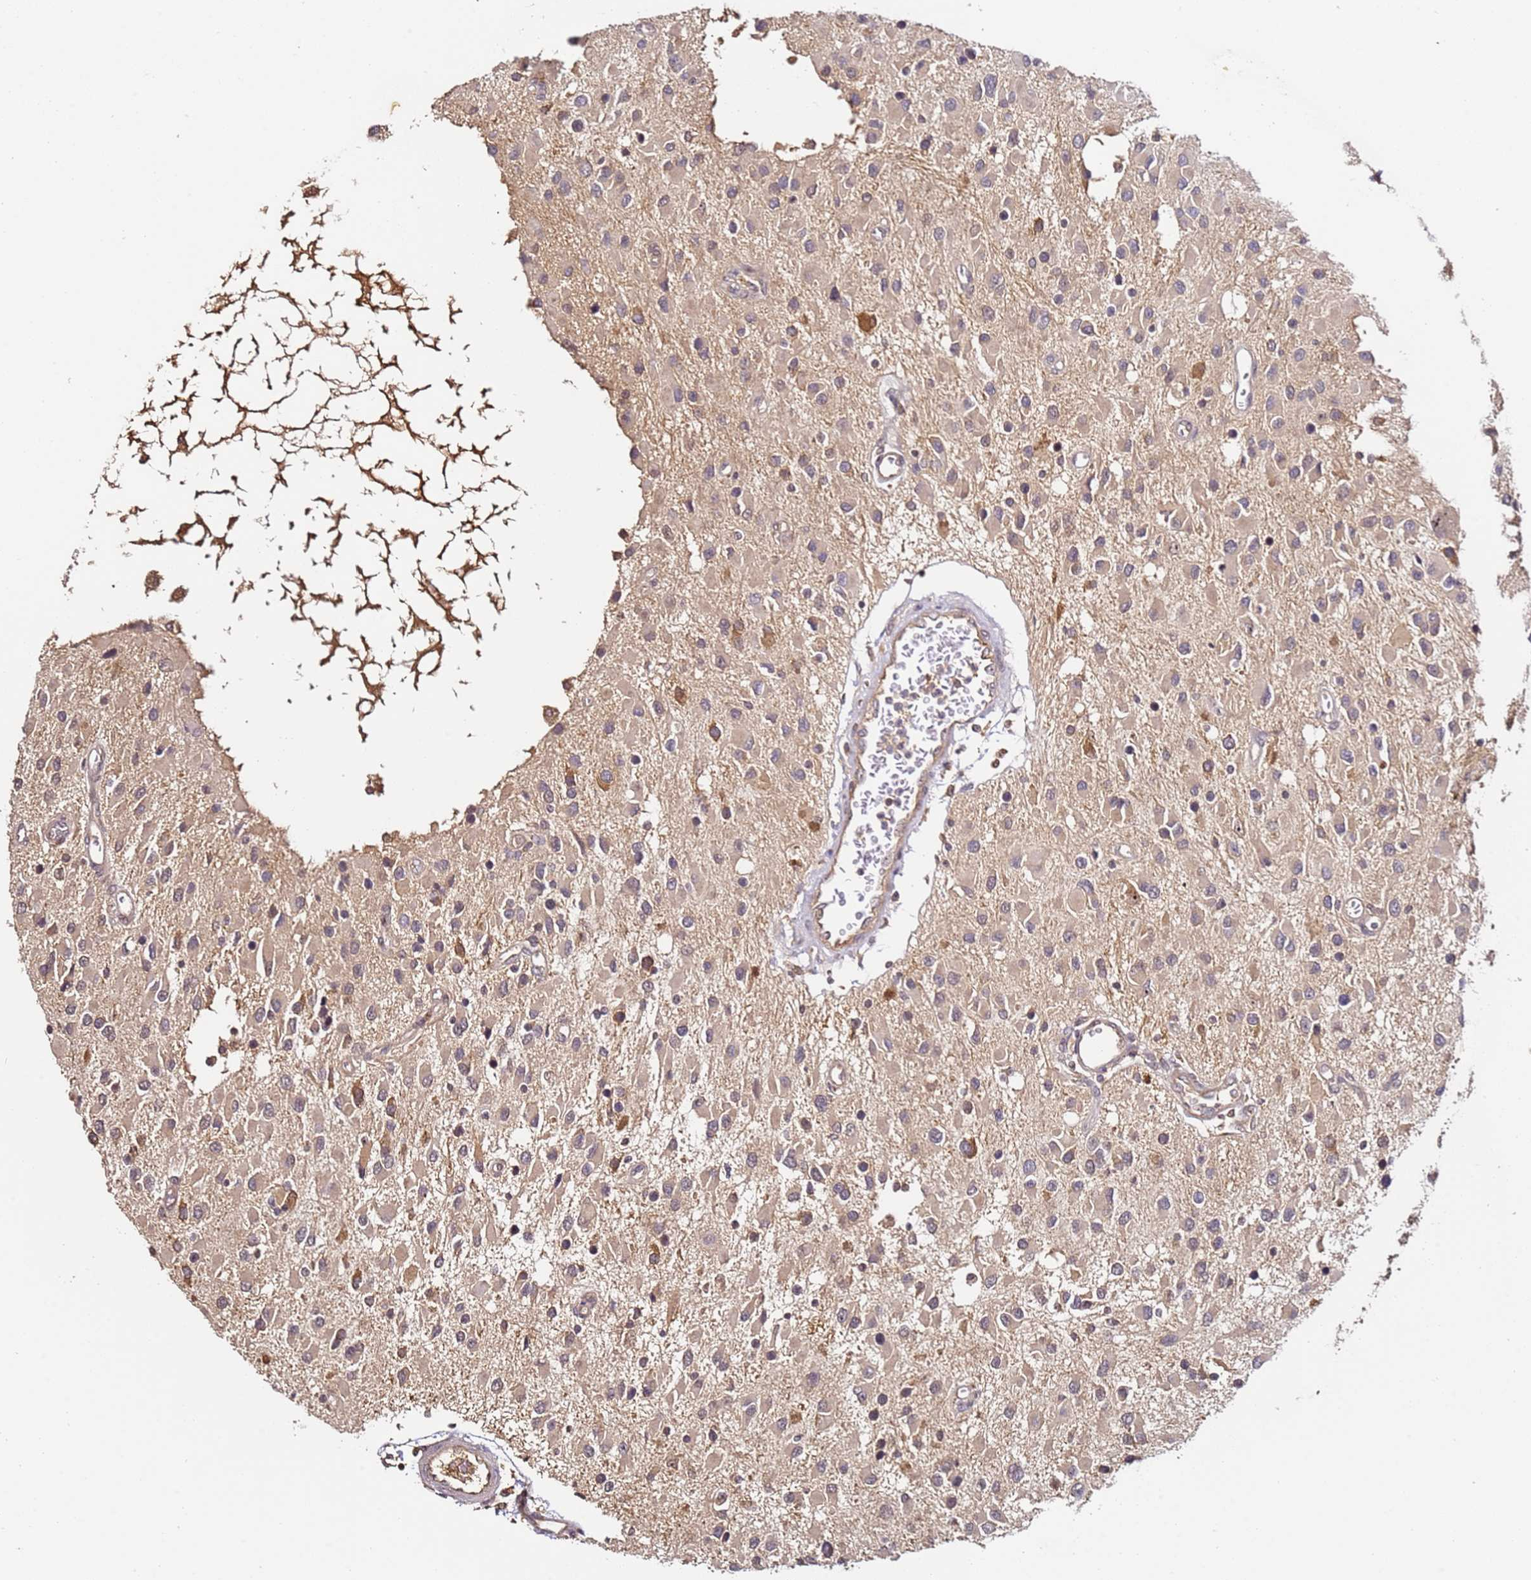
{"staining": {"intensity": "weak", "quantity": ">75%", "location": "cytoplasmic/membranous"}, "tissue": "glioma", "cell_type": "Tumor cells", "image_type": "cancer", "snomed": [{"axis": "morphology", "description": "Glioma, malignant, High grade"}, {"axis": "topography", "description": "Brain"}], "caption": "Brown immunohistochemical staining in human glioma exhibits weak cytoplasmic/membranous positivity in about >75% of tumor cells.", "gene": "DDX27", "patient": {"sex": "male", "age": 53}}